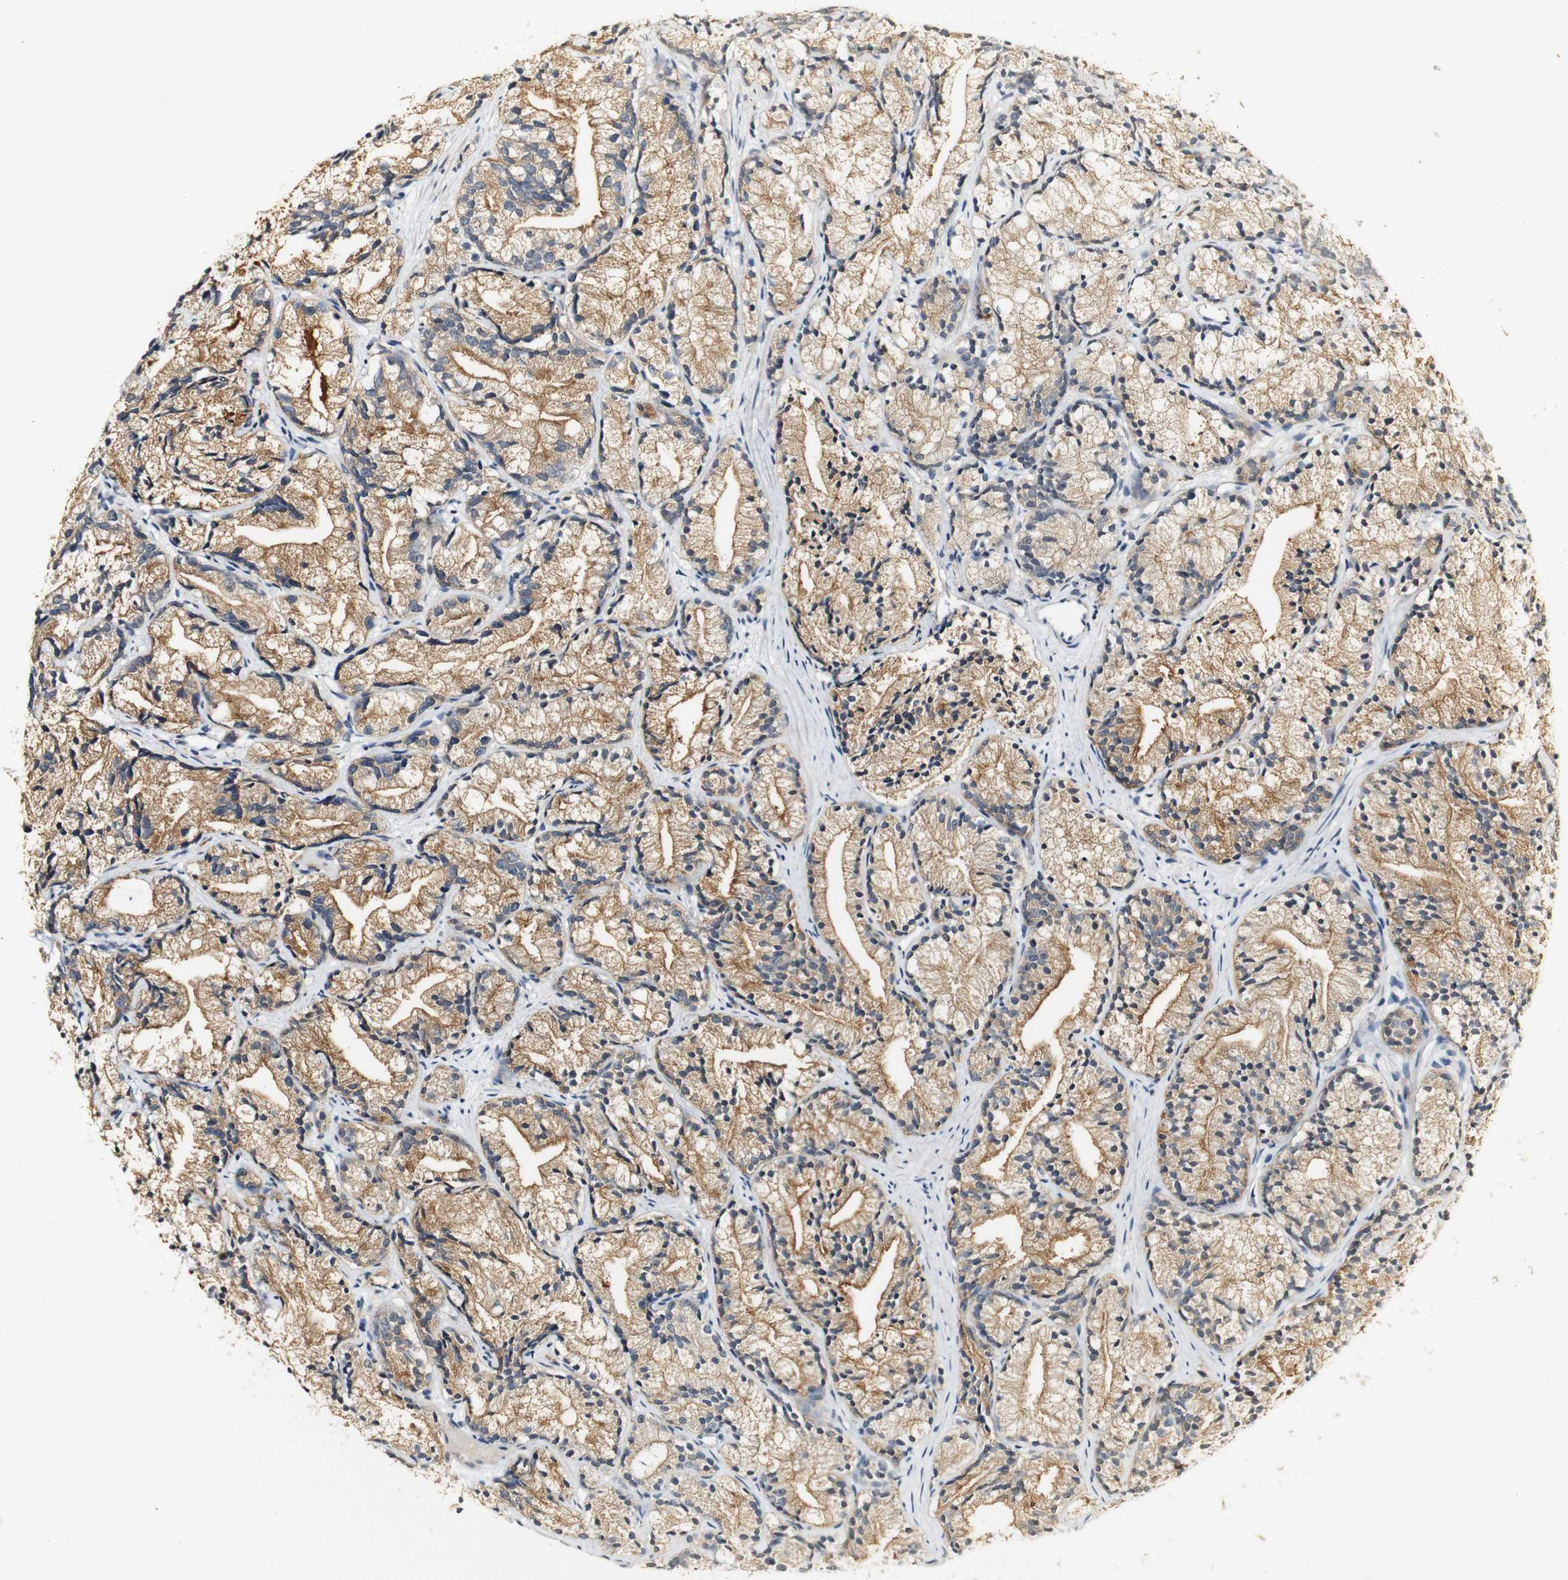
{"staining": {"intensity": "moderate", "quantity": ">75%", "location": "cytoplasmic/membranous"}, "tissue": "prostate cancer", "cell_type": "Tumor cells", "image_type": "cancer", "snomed": [{"axis": "morphology", "description": "Adenocarcinoma, Low grade"}, {"axis": "topography", "description": "Prostate"}], "caption": "Human prostate cancer stained with a protein marker displays moderate staining in tumor cells.", "gene": "SYT7", "patient": {"sex": "male", "age": 89}}